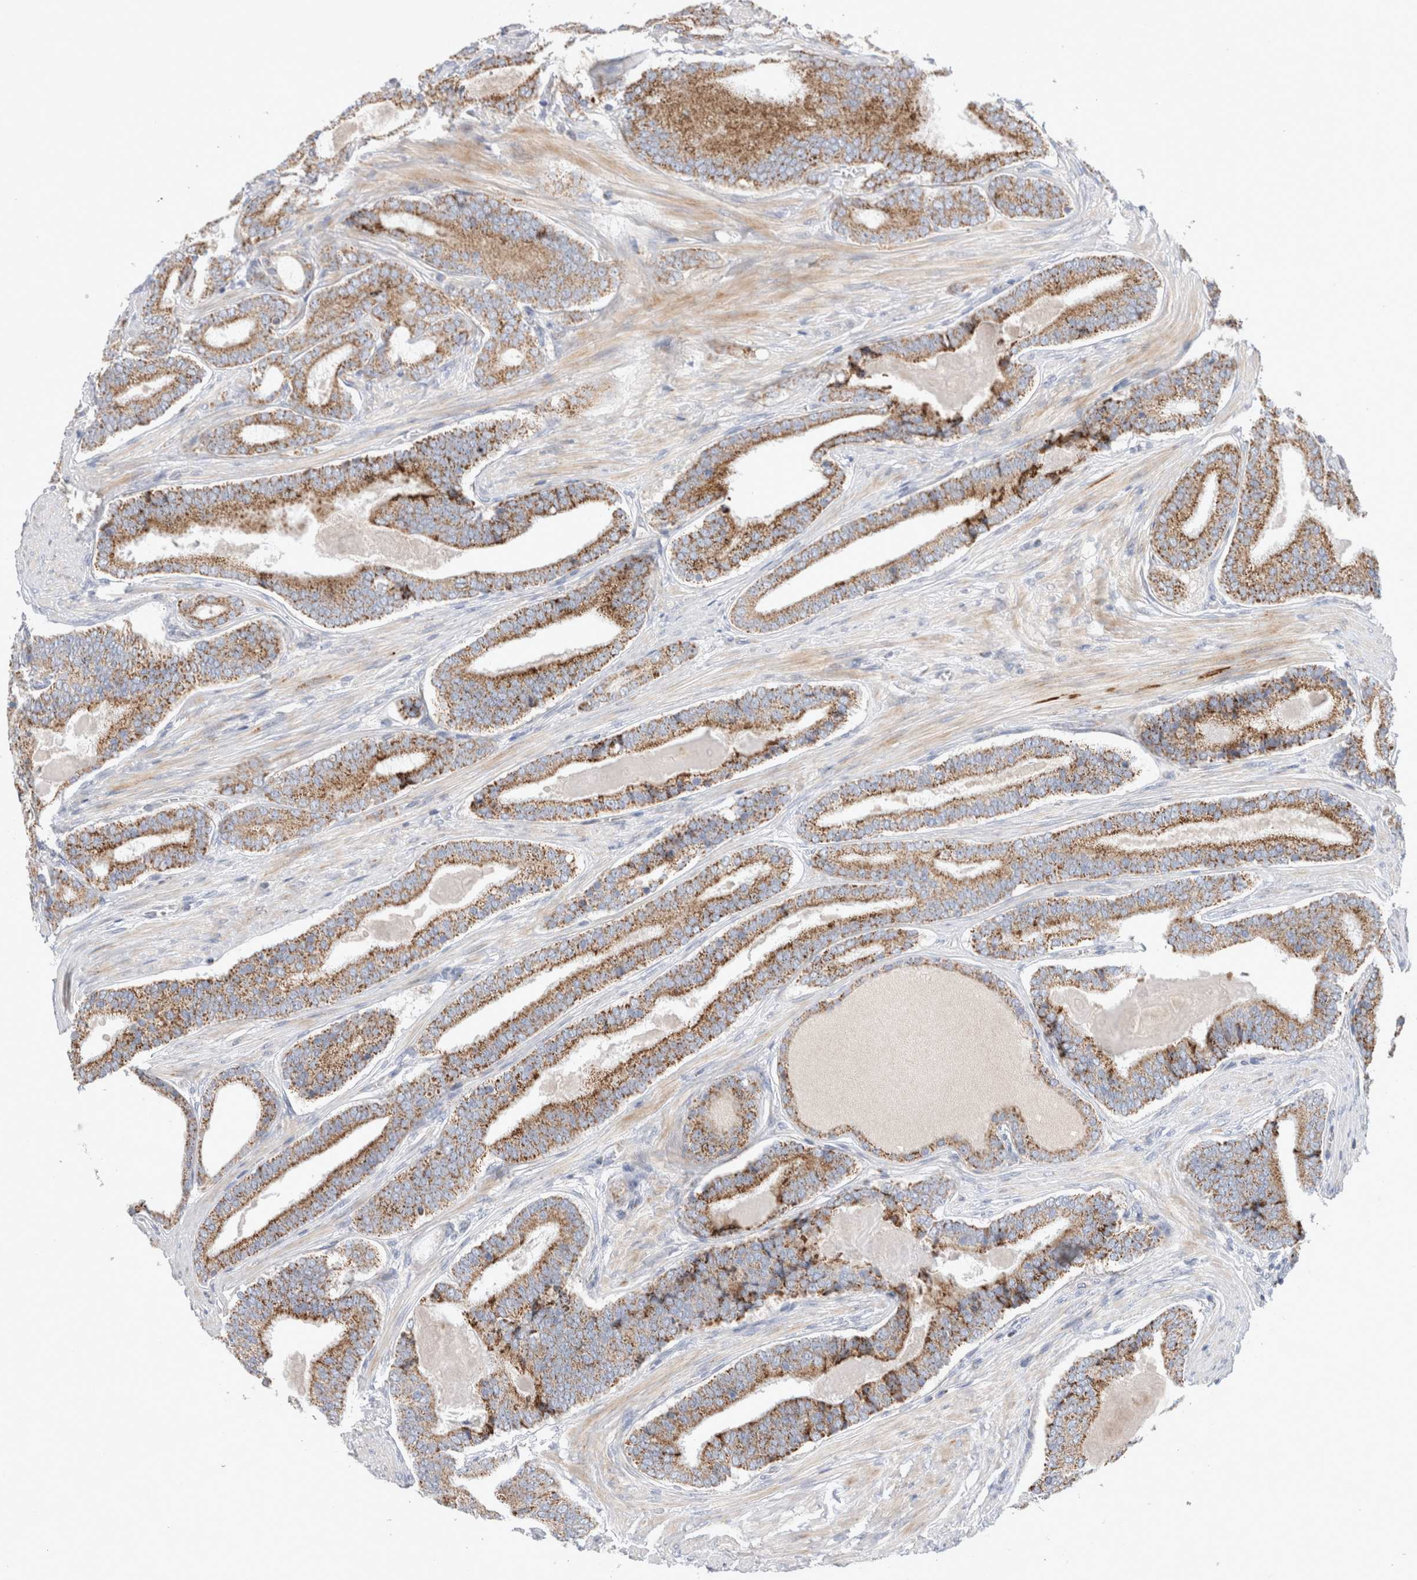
{"staining": {"intensity": "moderate", "quantity": ">75%", "location": "cytoplasmic/membranous"}, "tissue": "prostate cancer", "cell_type": "Tumor cells", "image_type": "cancer", "snomed": [{"axis": "morphology", "description": "Adenocarcinoma, High grade"}, {"axis": "topography", "description": "Prostate"}], "caption": "This histopathology image displays prostate cancer (high-grade adenocarcinoma) stained with immunohistochemistry to label a protein in brown. The cytoplasmic/membranous of tumor cells show moderate positivity for the protein. Nuclei are counter-stained blue.", "gene": "CHADL", "patient": {"sex": "male", "age": 60}}